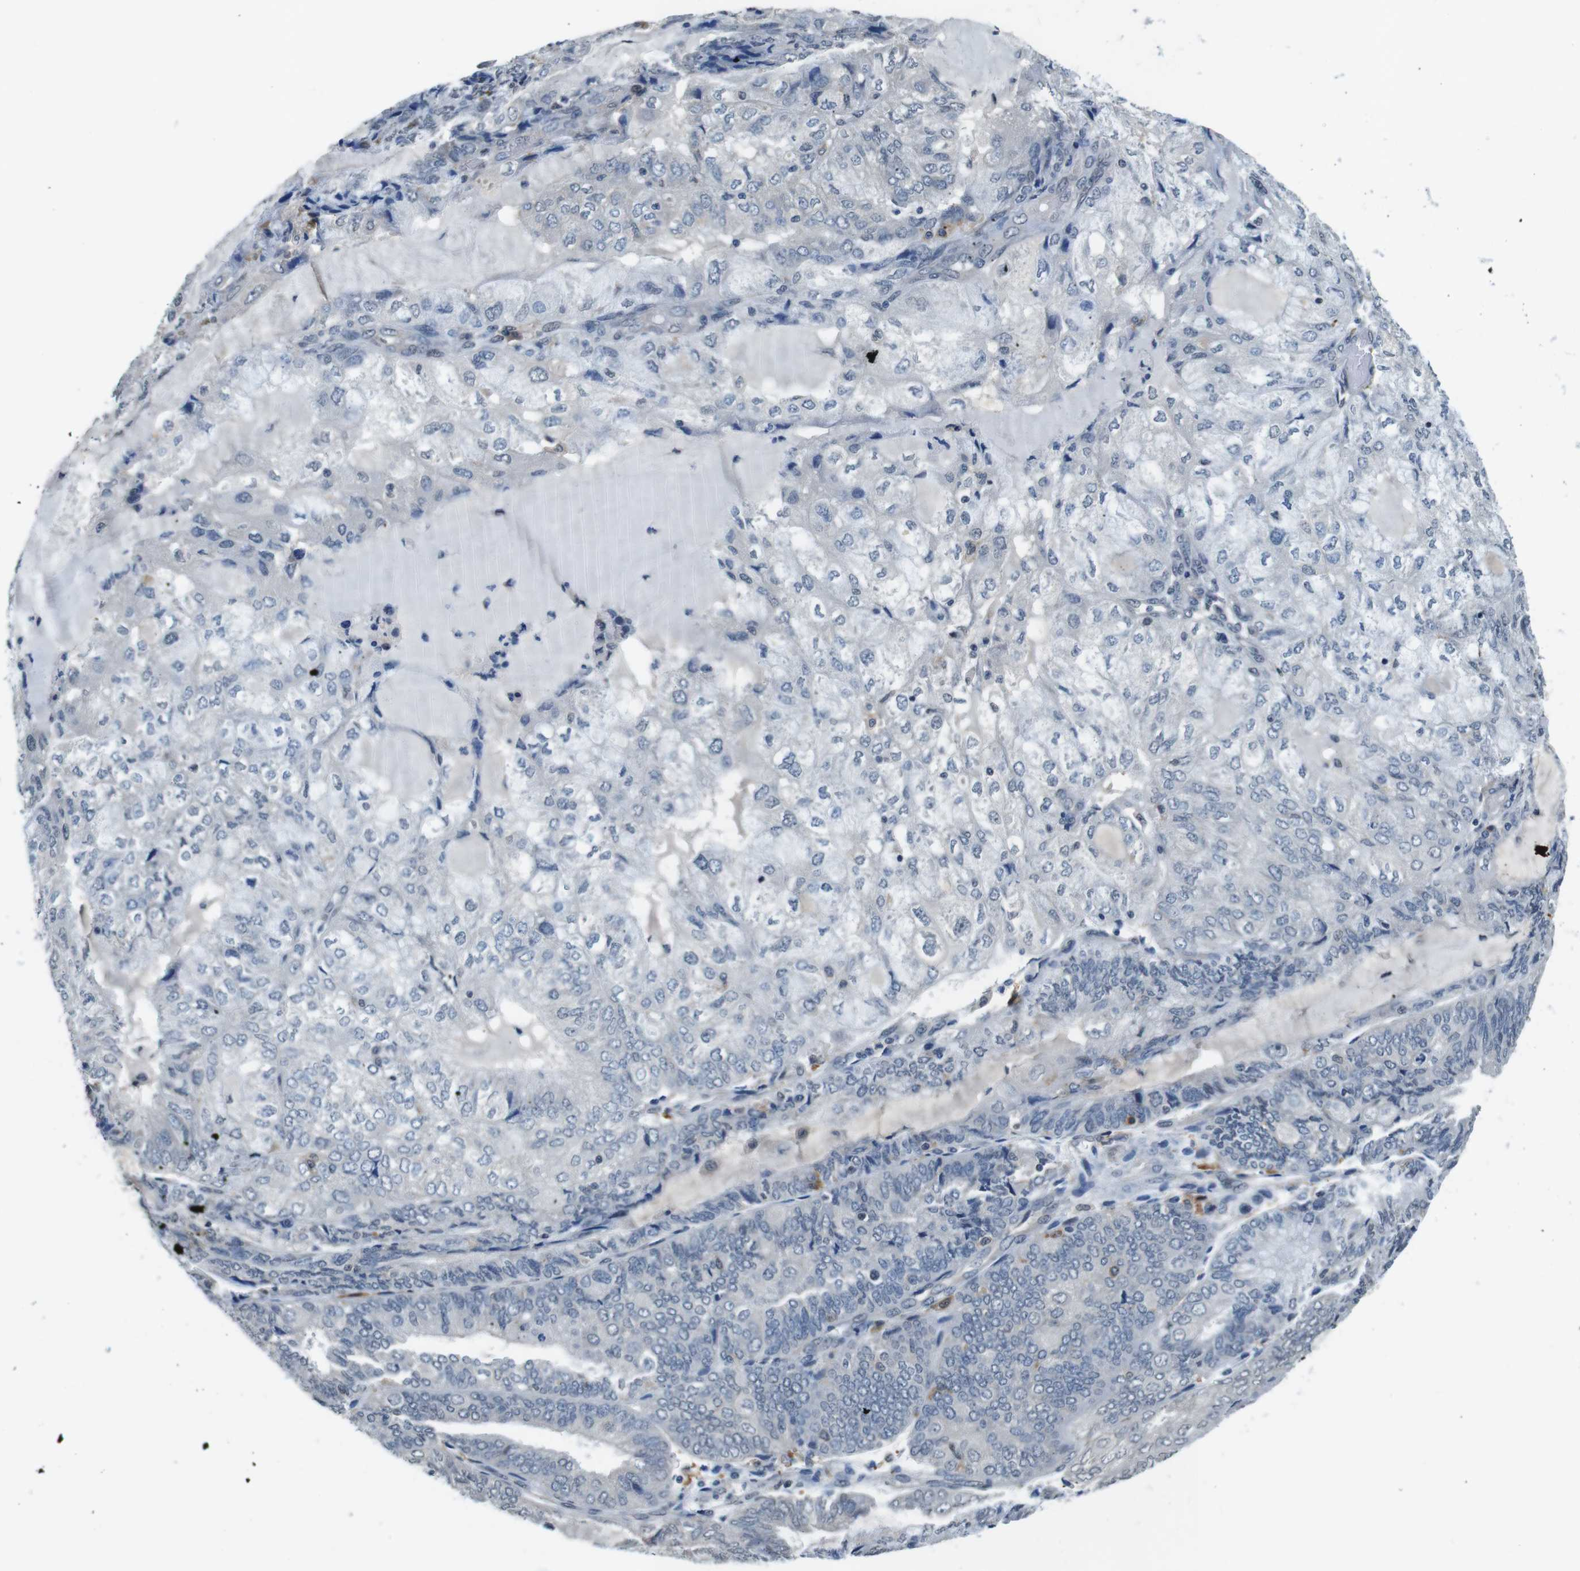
{"staining": {"intensity": "negative", "quantity": "none", "location": "none"}, "tissue": "endometrial cancer", "cell_type": "Tumor cells", "image_type": "cancer", "snomed": [{"axis": "morphology", "description": "Adenocarcinoma, NOS"}, {"axis": "topography", "description": "Endometrium"}], "caption": "There is no significant staining in tumor cells of adenocarcinoma (endometrial).", "gene": "CD163L1", "patient": {"sex": "female", "age": 81}}